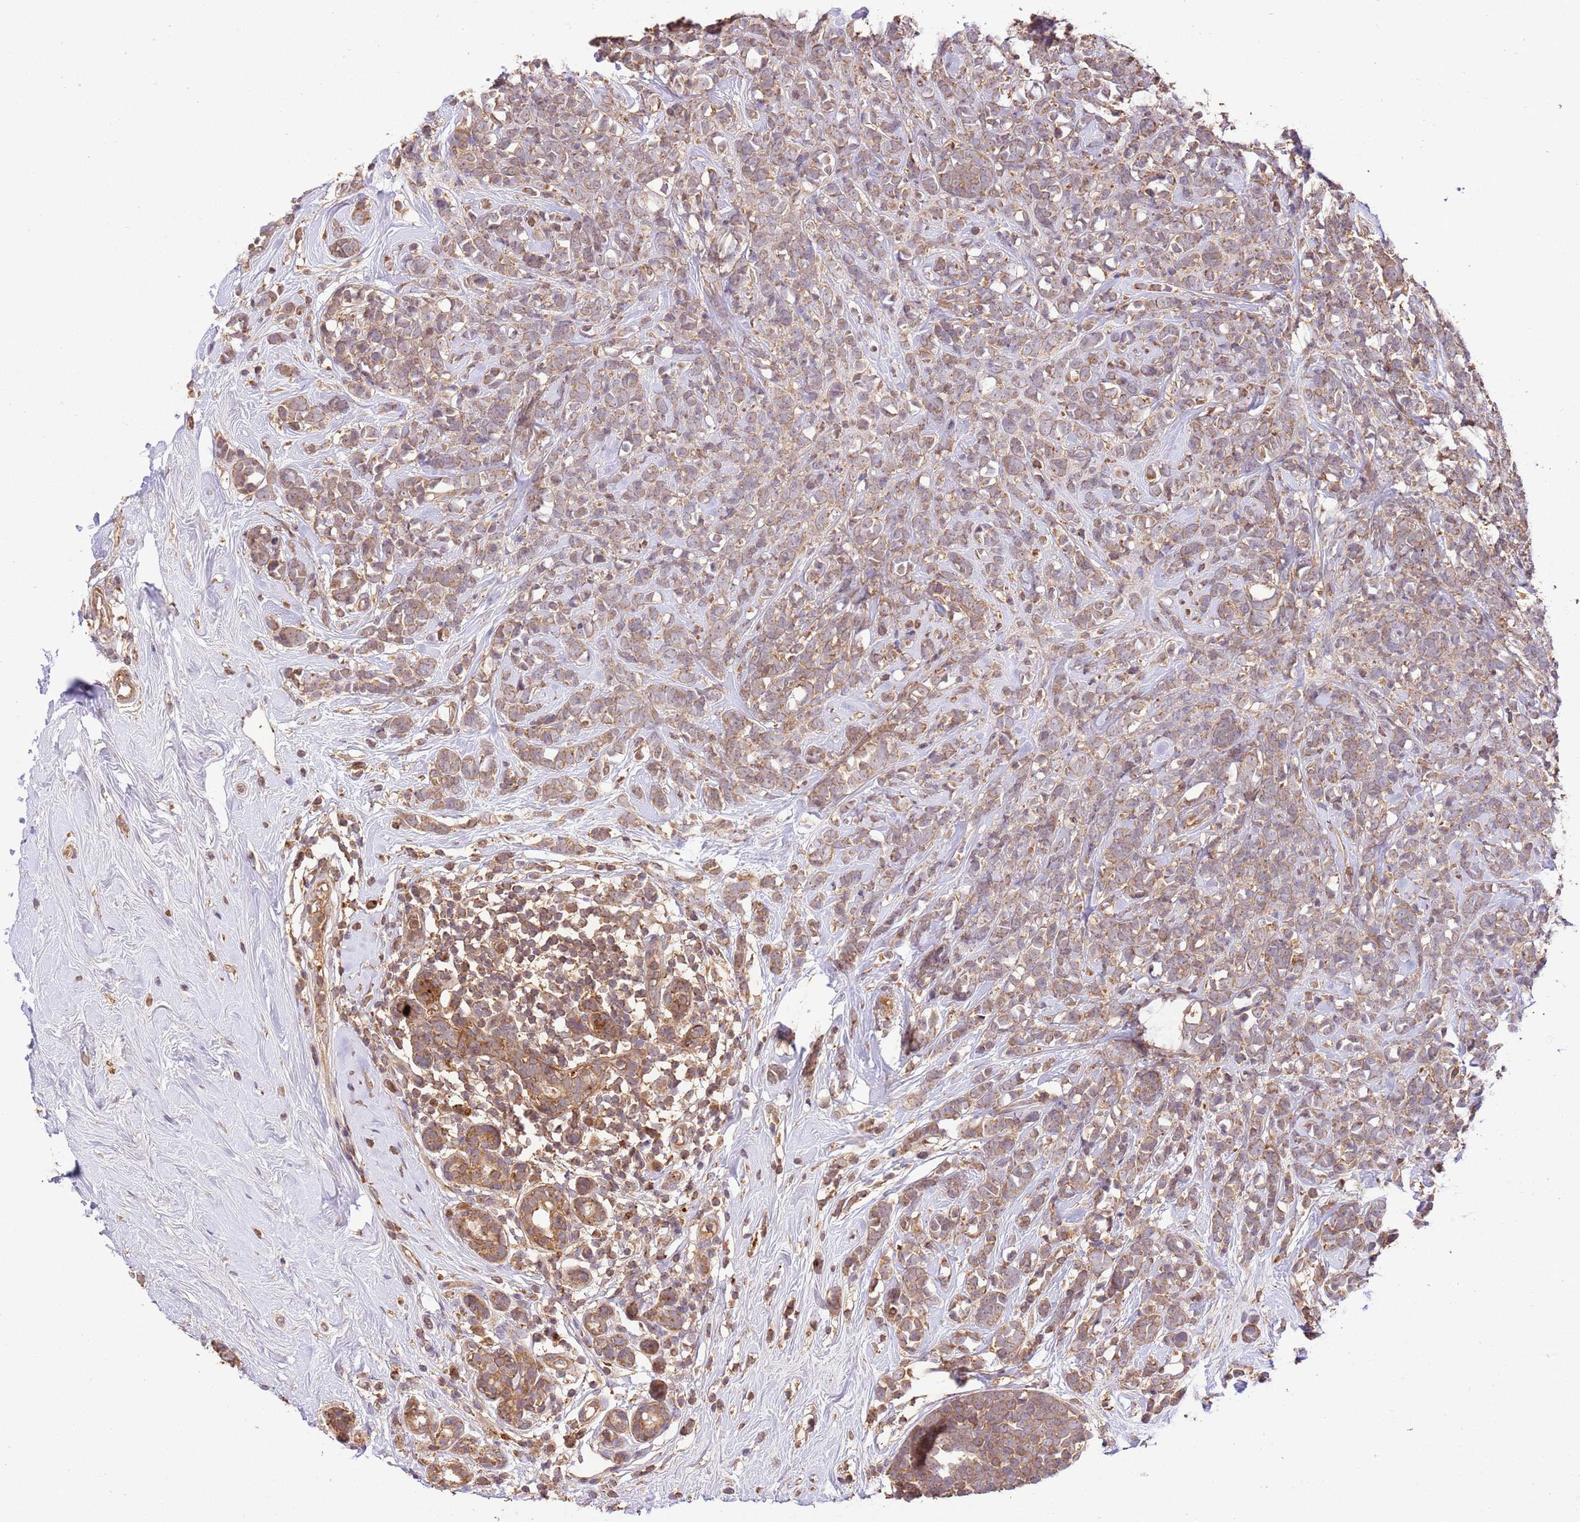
{"staining": {"intensity": "moderate", "quantity": ">75%", "location": "cytoplasmic/membranous"}, "tissue": "breast cancer", "cell_type": "Tumor cells", "image_type": "cancer", "snomed": [{"axis": "morphology", "description": "Lobular carcinoma"}, {"axis": "topography", "description": "Breast"}], "caption": "Breast cancer (lobular carcinoma) tissue displays moderate cytoplasmic/membranous positivity in about >75% of tumor cells, visualized by immunohistochemistry.", "gene": "LRRC28", "patient": {"sex": "female", "age": 58}}